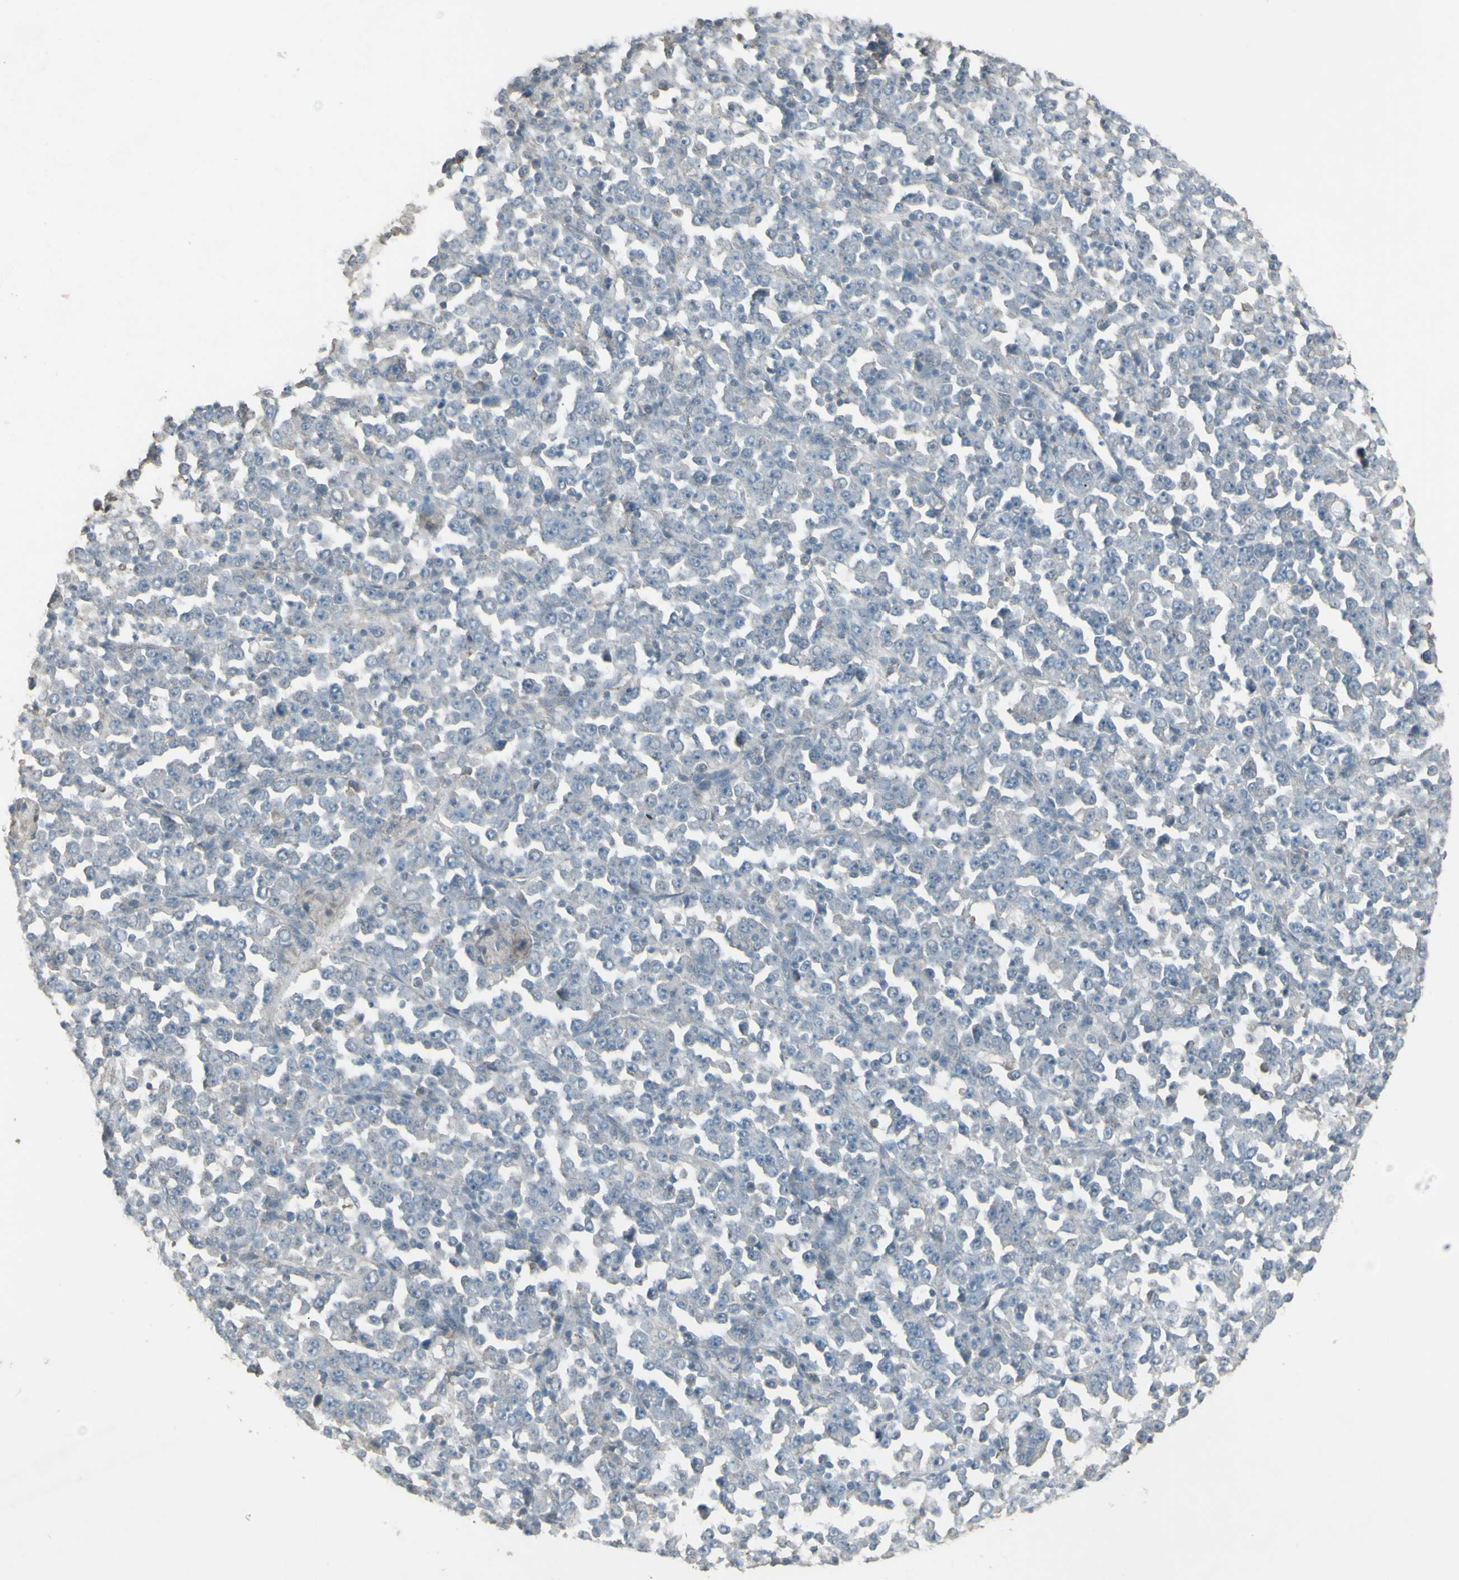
{"staining": {"intensity": "negative", "quantity": "none", "location": "none"}, "tissue": "stomach cancer", "cell_type": "Tumor cells", "image_type": "cancer", "snomed": [{"axis": "morphology", "description": "Normal tissue, NOS"}, {"axis": "morphology", "description": "Adenocarcinoma, NOS"}, {"axis": "topography", "description": "Stomach, upper"}, {"axis": "topography", "description": "Stomach"}], "caption": "Stomach cancer (adenocarcinoma) was stained to show a protein in brown. There is no significant staining in tumor cells.", "gene": "FXYD3", "patient": {"sex": "male", "age": 59}}